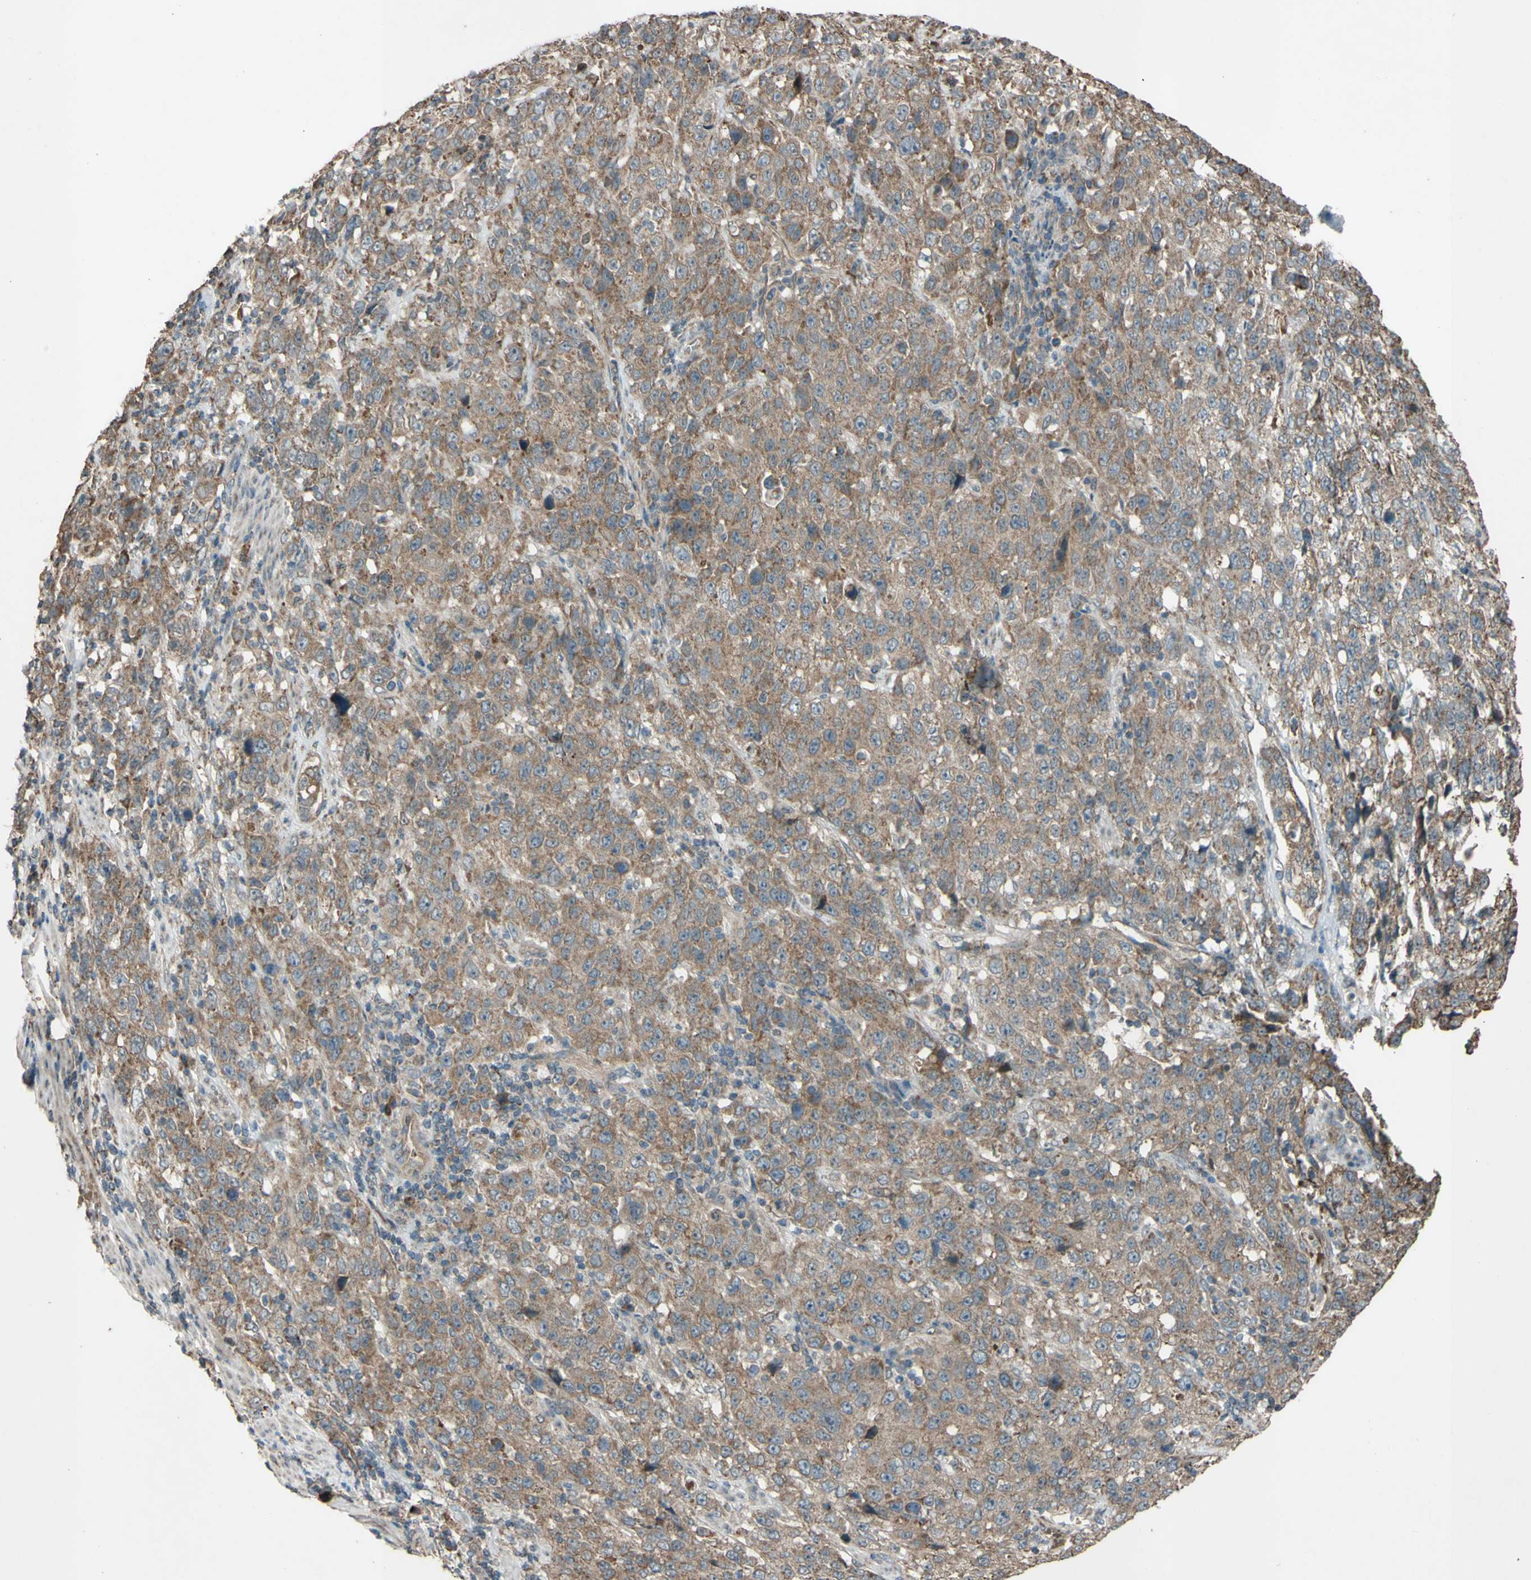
{"staining": {"intensity": "moderate", "quantity": ">75%", "location": "cytoplasmic/membranous"}, "tissue": "stomach cancer", "cell_type": "Tumor cells", "image_type": "cancer", "snomed": [{"axis": "morphology", "description": "Normal tissue, NOS"}, {"axis": "morphology", "description": "Adenocarcinoma, NOS"}, {"axis": "topography", "description": "Stomach"}], "caption": "This image exhibits IHC staining of stomach adenocarcinoma, with medium moderate cytoplasmic/membranous expression in about >75% of tumor cells.", "gene": "ACOT8", "patient": {"sex": "male", "age": 48}}